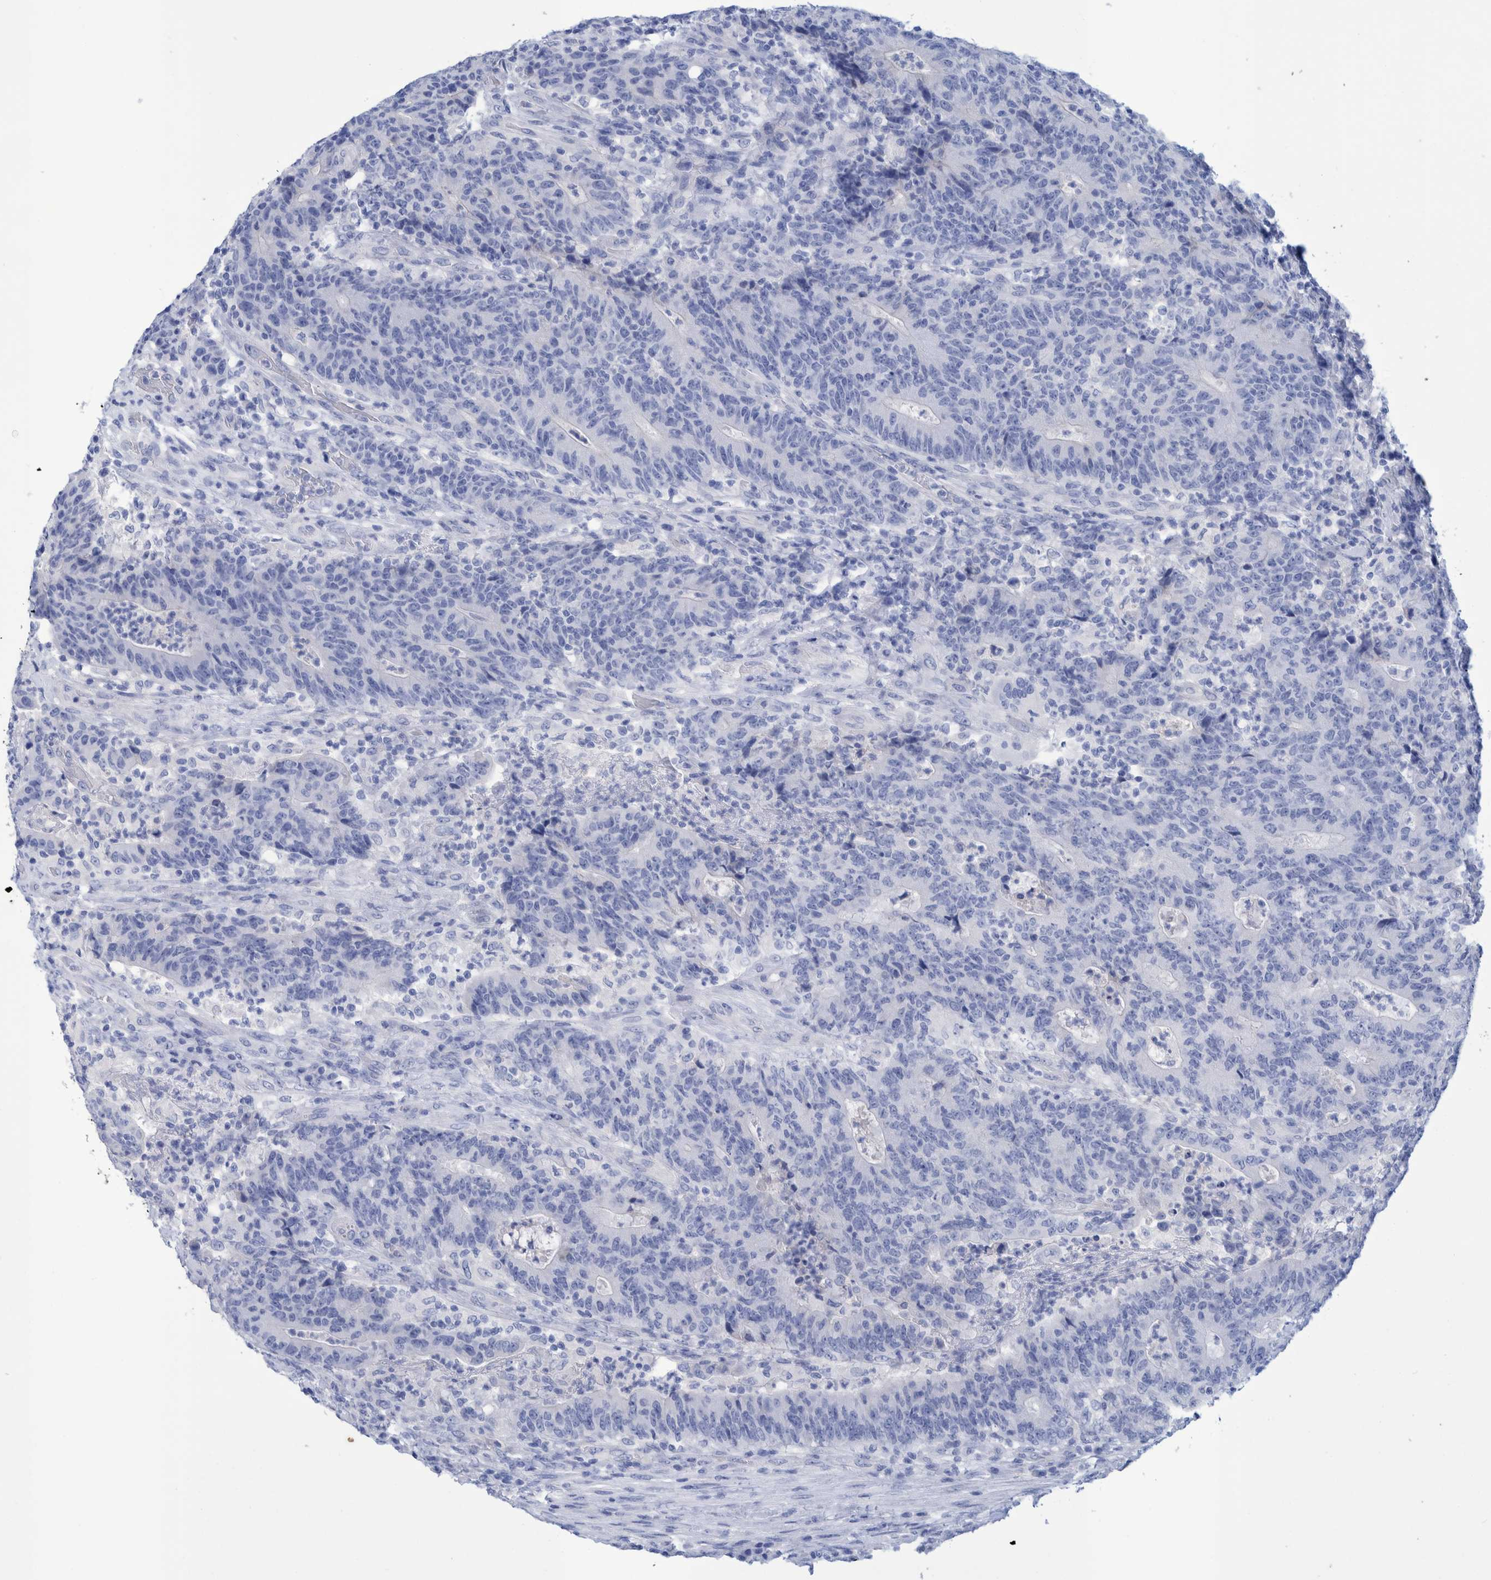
{"staining": {"intensity": "negative", "quantity": "none", "location": "none"}, "tissue": "colorectal cancer", "cell_type": "Tumor cells", "image_type": "cancer", "snomed": [{"axis": "morphology", "description": "Normal tissue, NOS"}, {"axis": "morphology", "description": "Adenocarcinoma, NOS"}, {"axis": "topography", "description": "Colon"}], "caption": "Human adenocarcinoma (colorectal) stained for a protein using IHC exhibits no expression in tumor cells.", "gene": "PERP", "patient": {"sex": "female", "age": 75}}